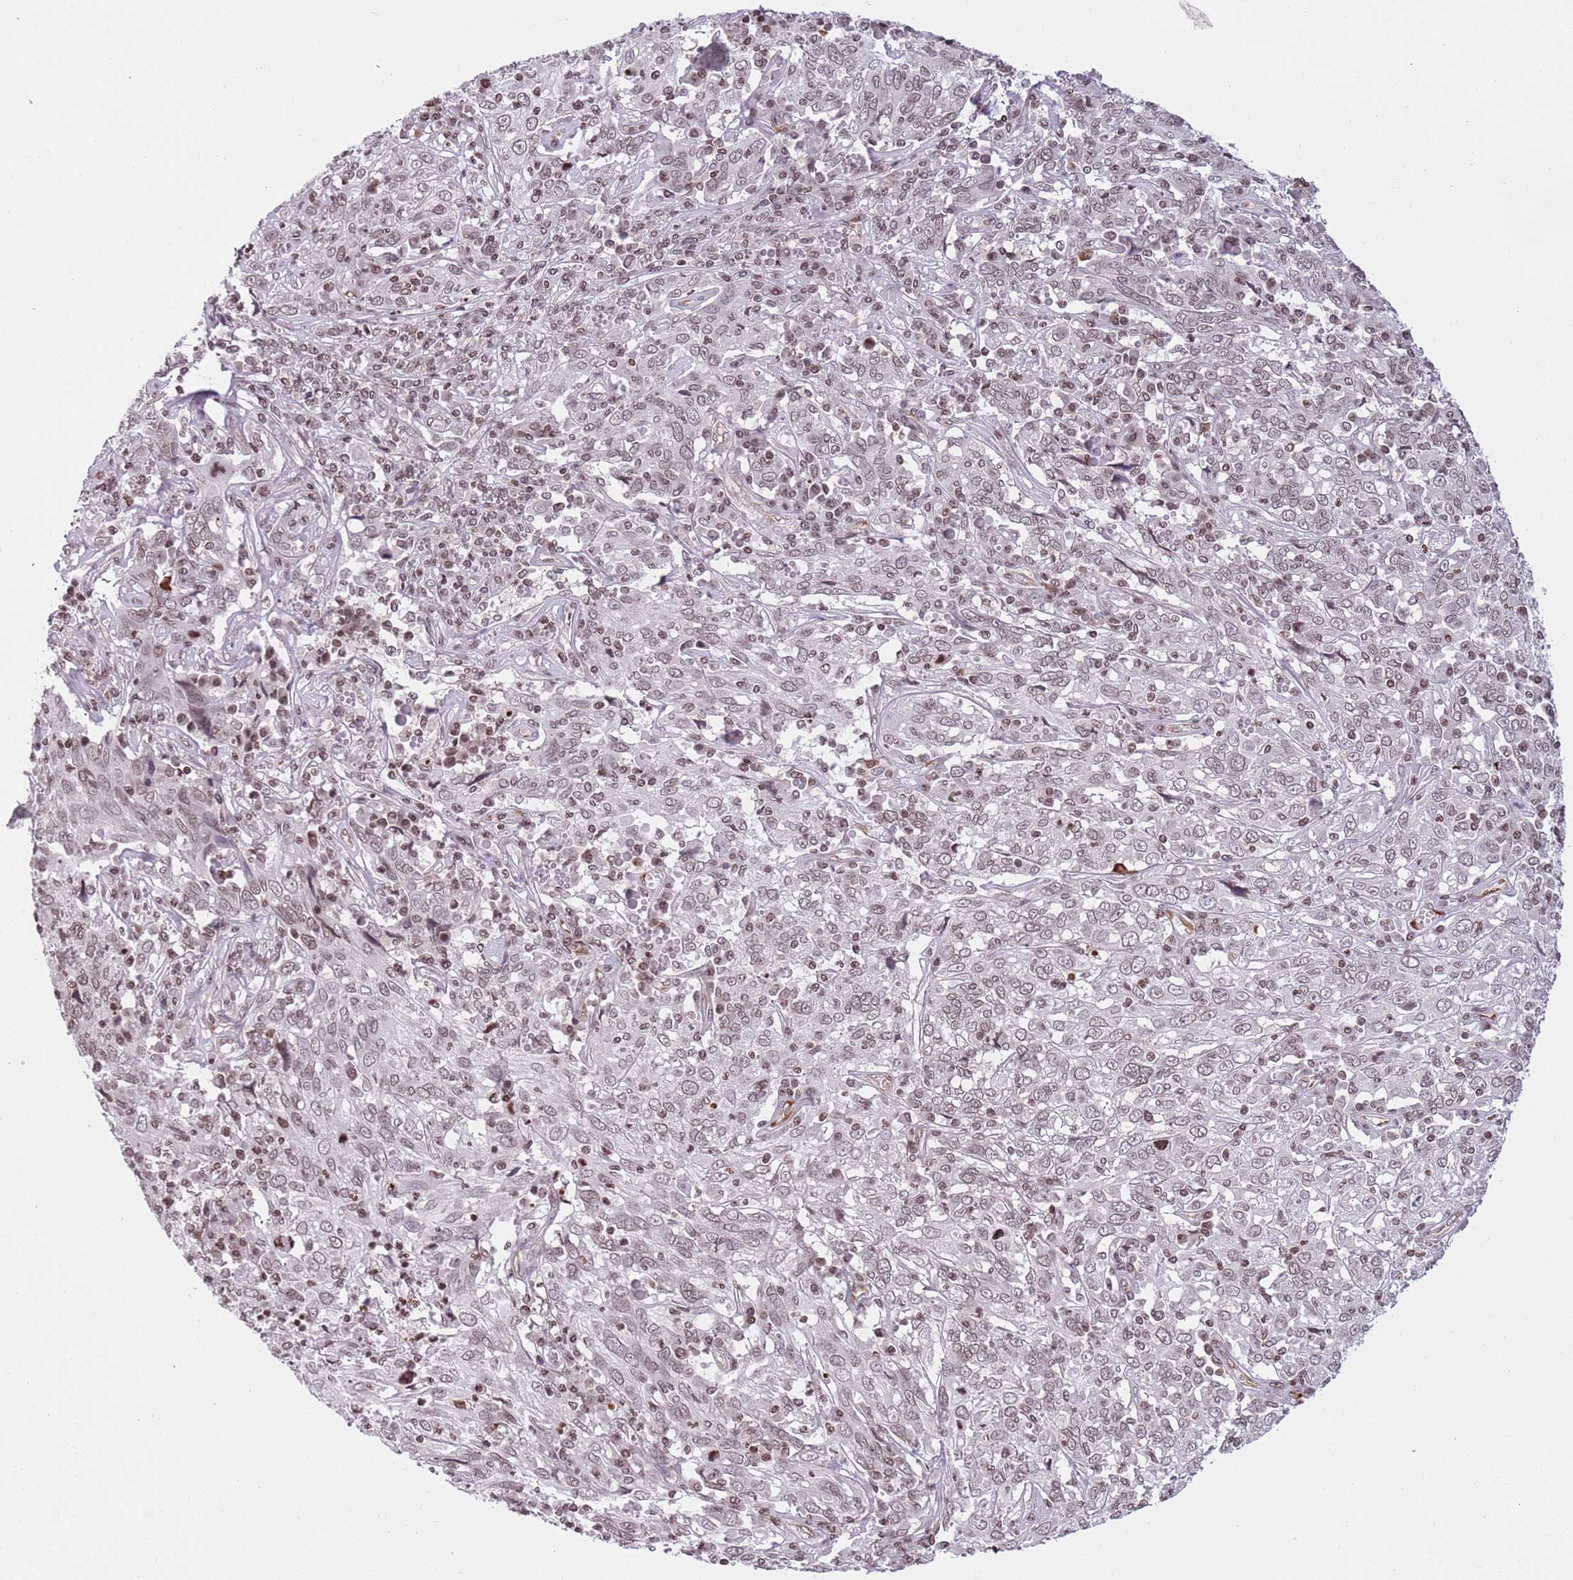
{"staining": {"intensity": "weak", "quantity": ">75%", "location": "nuclear"}, "tissue": "cervical cancer", "cell_type": "Tumor cells", "image_type": "cancer", "snomed": [{"axis": "morphology", "description": "Squamous cell carcinoma, NOS"}, {"axis": "topography", "description": "Cervix"}], "caption": "A histopathology image of cervical cancer stained for a protein exhibits weak nuclear brown staining in tumor cells.", "gene": "NRIP1", "patient": {"sex": "female", "age": 46}}